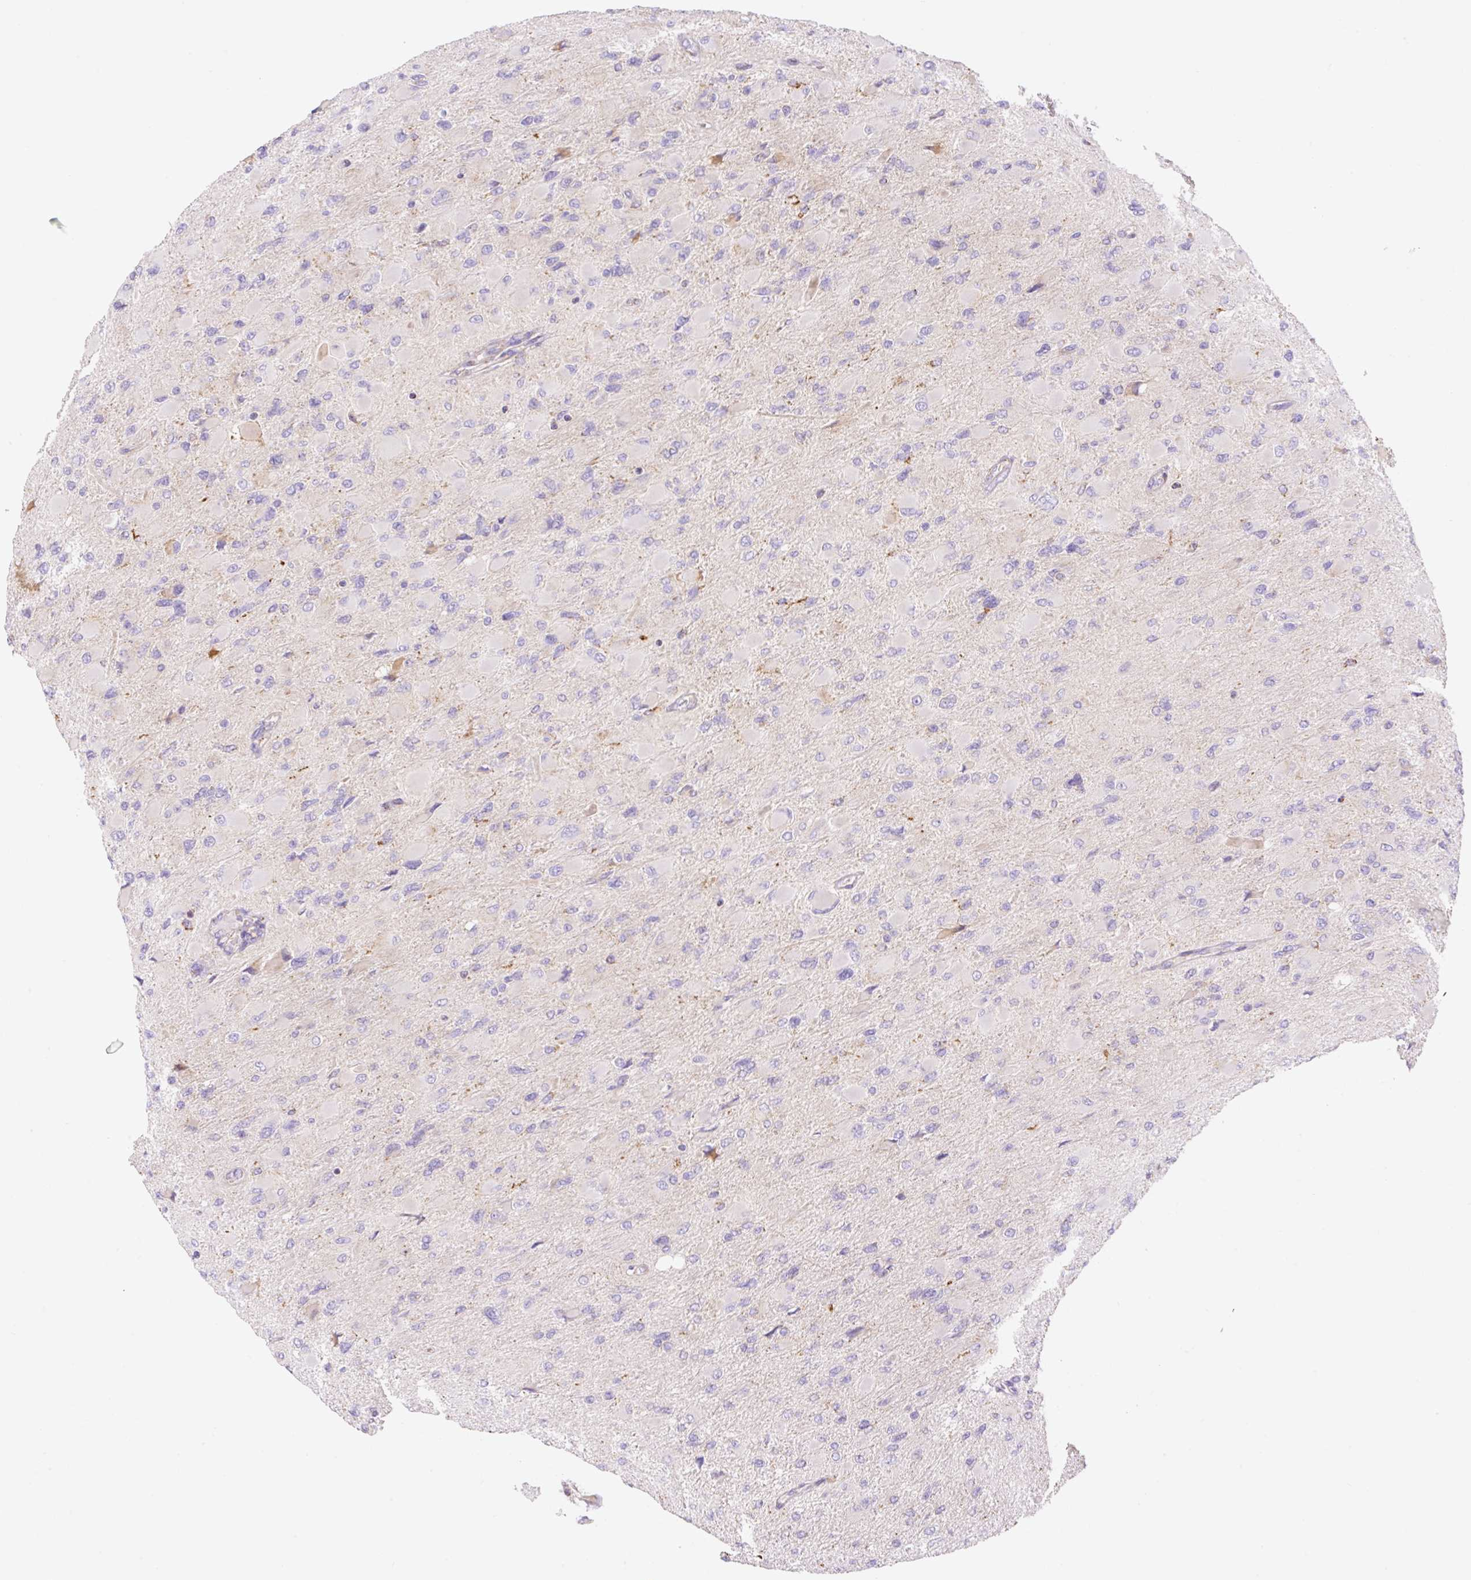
{"staining": {"intensity": "negative", "quantity": "none", "location": "none"}, "tissue": "glioma", "cell_type": "Tumor cells", "image_type": "cancer", "snomed": [{"axis": "morphology", "description": "Glioma, malignant, High grade"}, {"axis": "topography", "description": "Cerebral cortex"}], "caption": "DAB immunohistochemical staining of glioma shows no significant staining in tumor cells. (DAB (3,3'-diaminobenzidine) immunohistochemistry visualized using brightfield microscopy, high magnification).", "gene": "ETNK2", "patient": {"sex": "female", "age": 36}}